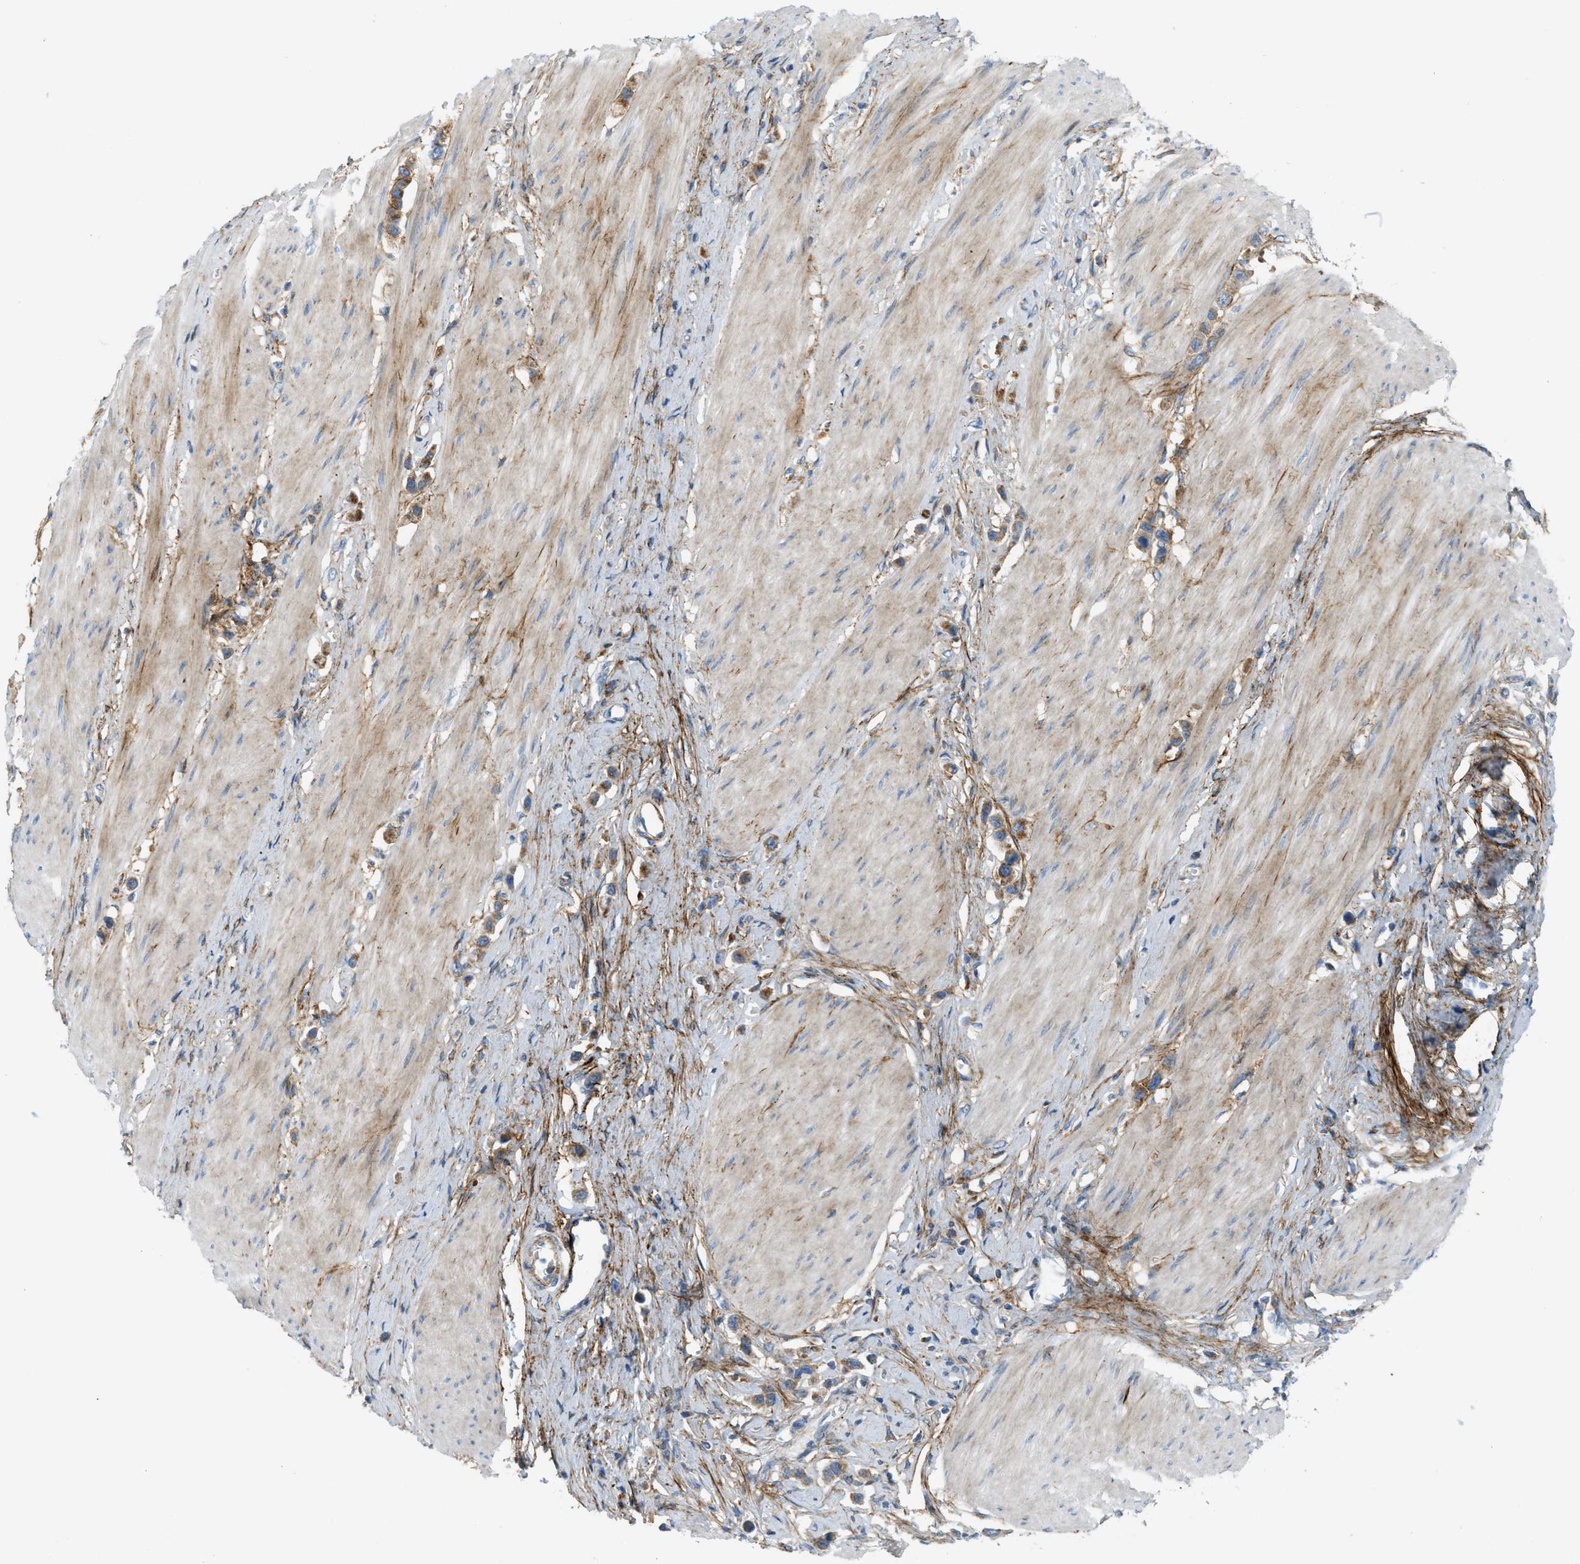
{"staining": {"intensity": "moderate", "quantity": ">75%", "location": "cytoplasmic/membranous"}, "tissue": "stomach cancer", "cell_type": "Tumor cells", "image_type": "cancer", "snomed": [{"axis": "morphology", "description": "Adenocarcinoma, NOS"}, {"axis": "topography", "description": "Stomach"}], "caption": "Brown immunohistochemical staining in human stomach cancer shows moderate cytoplasmic/membranous staining in about >75% of tumor cells. Immunohistochemistry stains the protein of interest in brown and the nuclei are stained blue.", "gene": "LMBRD1", "patient": {"sex": "female", "age": 65}}